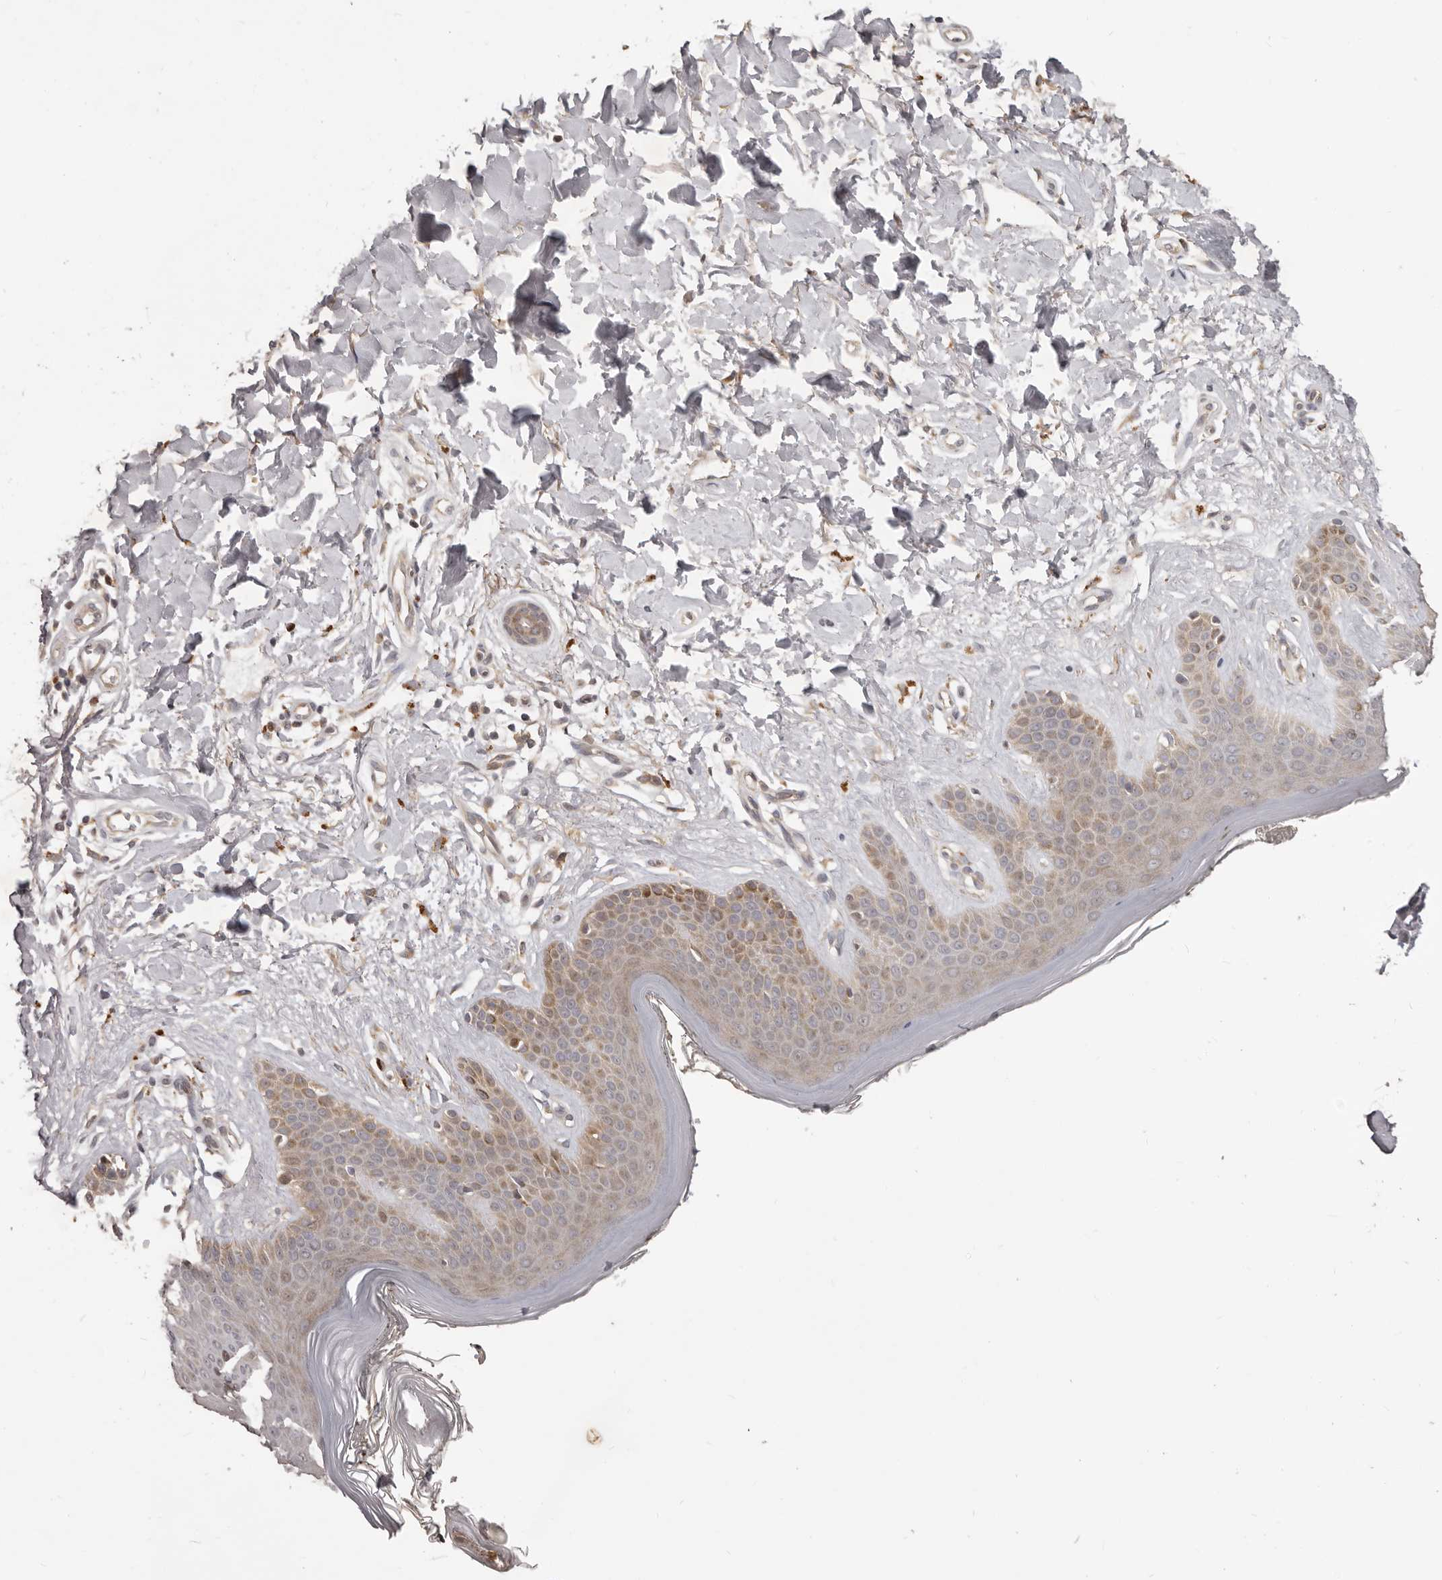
{"staining": {"intensity": "moderate", "quantity": ">75%", "location": "cytoplasmic/membranous"}, "tissue": "skin", "cell_type": "Fibroblasts", "image_type": "normal", "snomed": [{"axis": "morphology", "description": "Normal tissue, NOS"}, {"axis": "topography", "description": "Skin"}], "caption": "Immunohistochemistry of unremarkable human skin displays medium levels of moderate cytoplasmic/membranous staining in about >75% of fibroblasts. Using DAB (brown) and hematoxylin (blue) stains, captured at high magnification using brightfield microscopy.", "gene": "RNF187", "patient": {"sex": "female", "age": 64}}